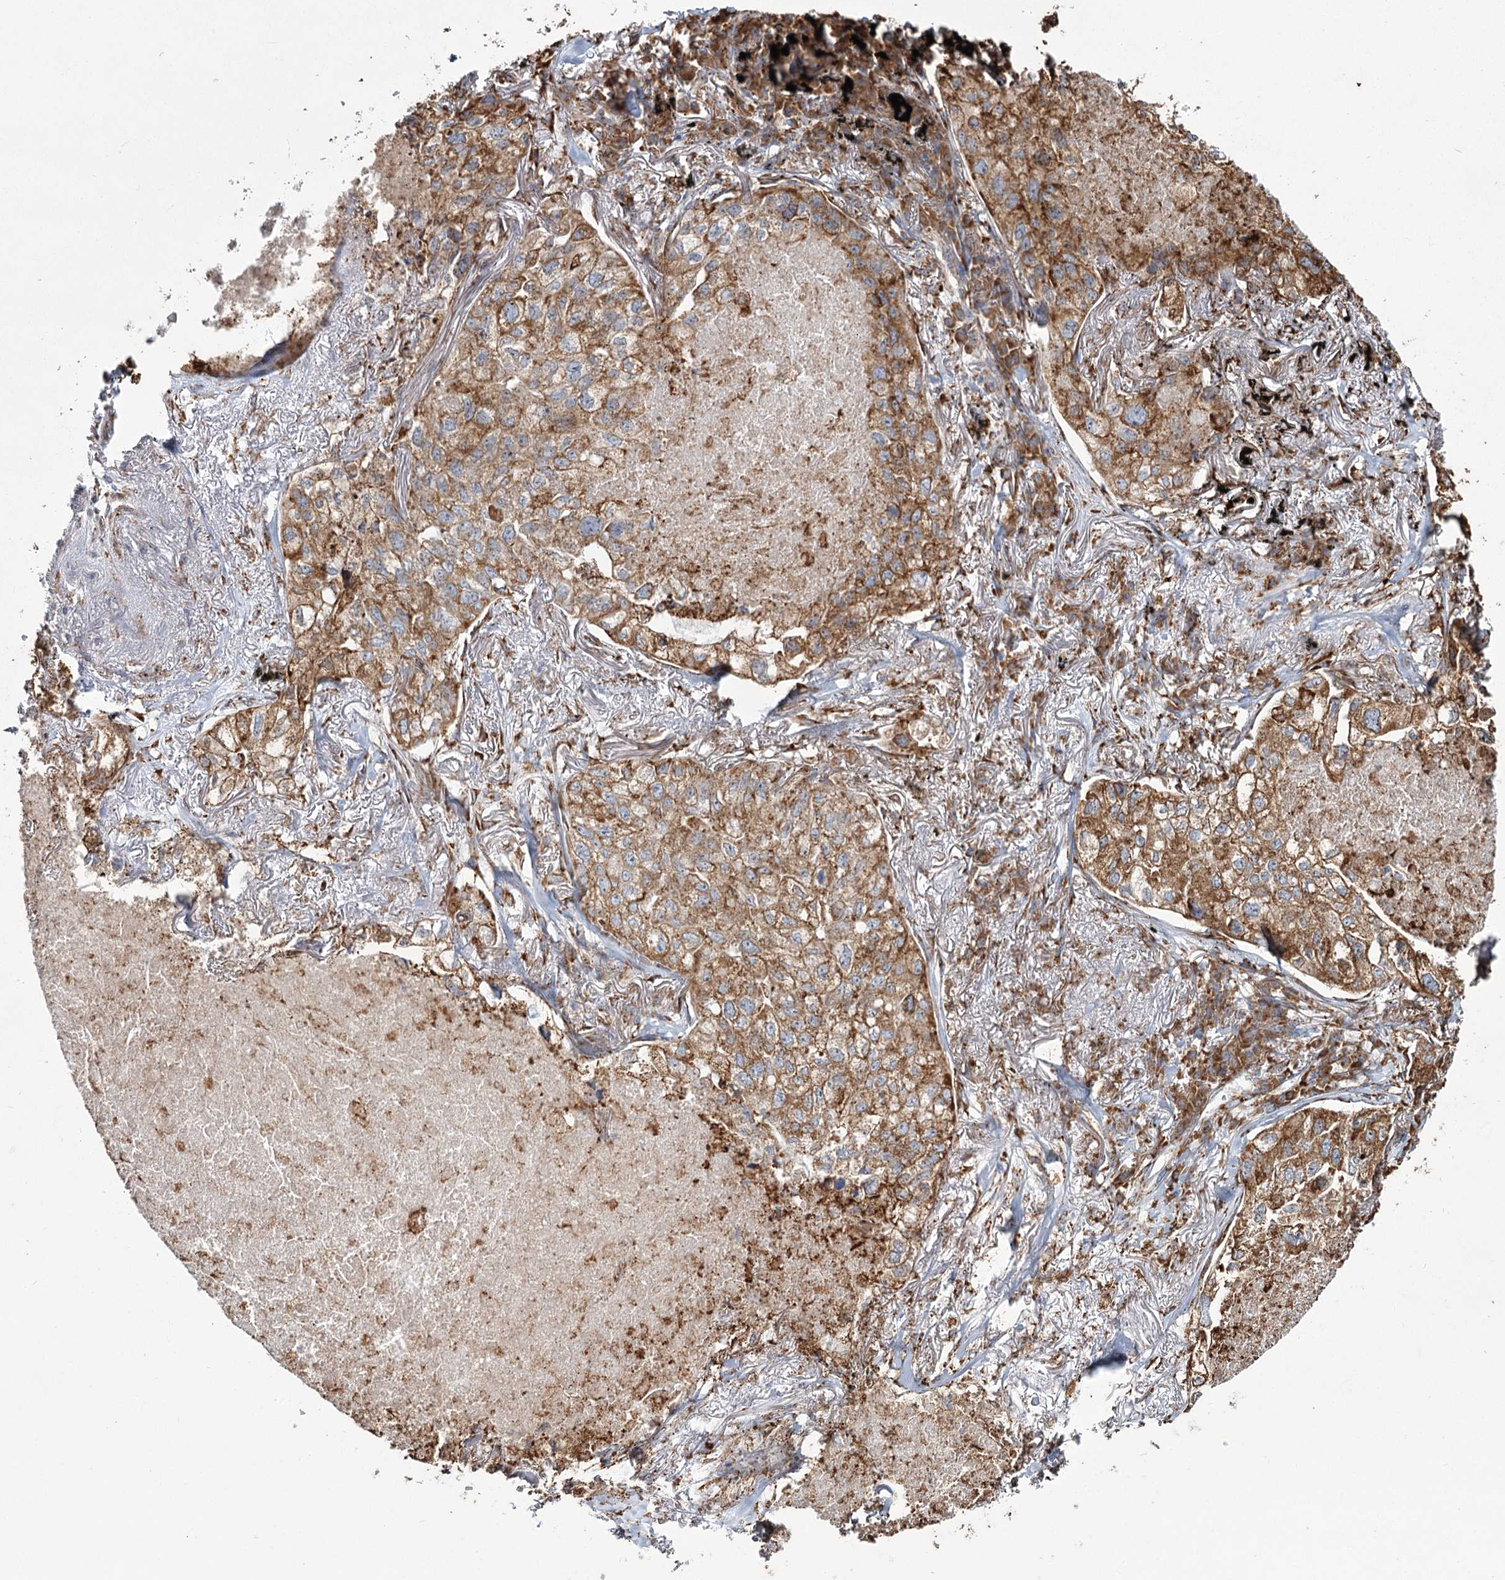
{"staining": {"intensity": "moderate", "quantity": ">75%", "location": "cytoplasmic/membranous"}, "tissue": "lung cancer", "cell_type": "Tumor cells", "image_type": "cancer", "snomed": [{"axis": "morphology", "description": "Adenocarcinoma, NOS"}, {"axis": "topography", "description": "Lung"}], "caption": "DAB immunohistochemical staining of adenocarcinoma (lung) shows moderate cytoplasmic/membranous protein staining in approximately >75% of tumor cells. The protein of interest is shown in brown color, while the nuclei are stained blue.", "gene": "ZCCHC9", "patient": {"sex": "male", "age": 65}}